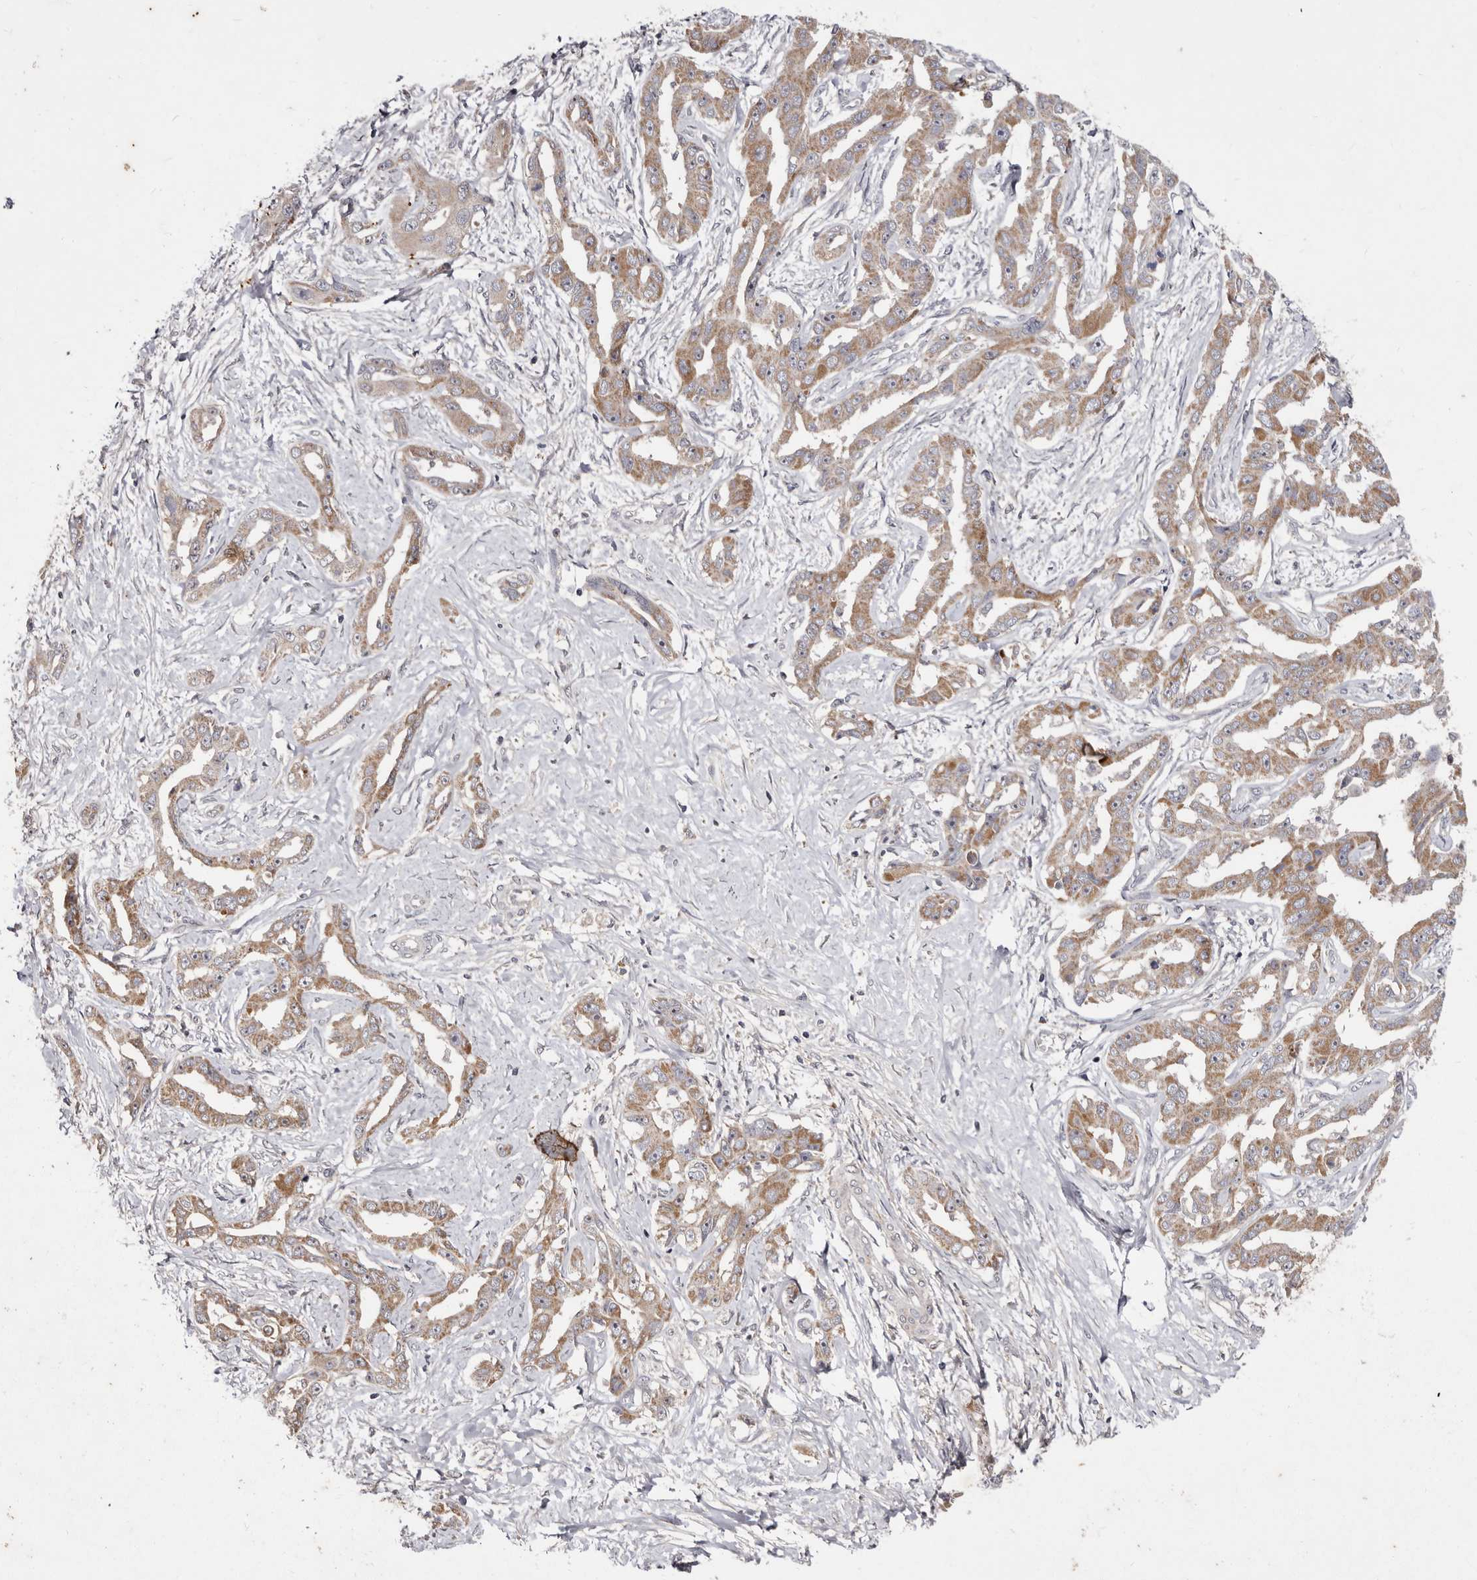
{"staining": {"intensity": "moderate", "quantity": ">75%", "location": "cytoplasmic/membranous"}, "tissue": "liver cancer", "cell_type": "Tumor cells", "image_type": "cancer", "snomed": [{"axis": "morphology", "description": "Cholangiocarcinoma"}, {"axis": "topography", "description": "Liver"}], "caption": "Immunohistochemical staining of liver cancer (cholangiocarcinoma) reveals medium levels of moderate cytoplasmic/membranous staining in about >75% of tumor cells. (DAB (3,3'-diaminobenzidine) IHC with brightfield microscopy, high magnification).", "gene": "FLAD1", "patient": {"sex": "male", "age": 59}}